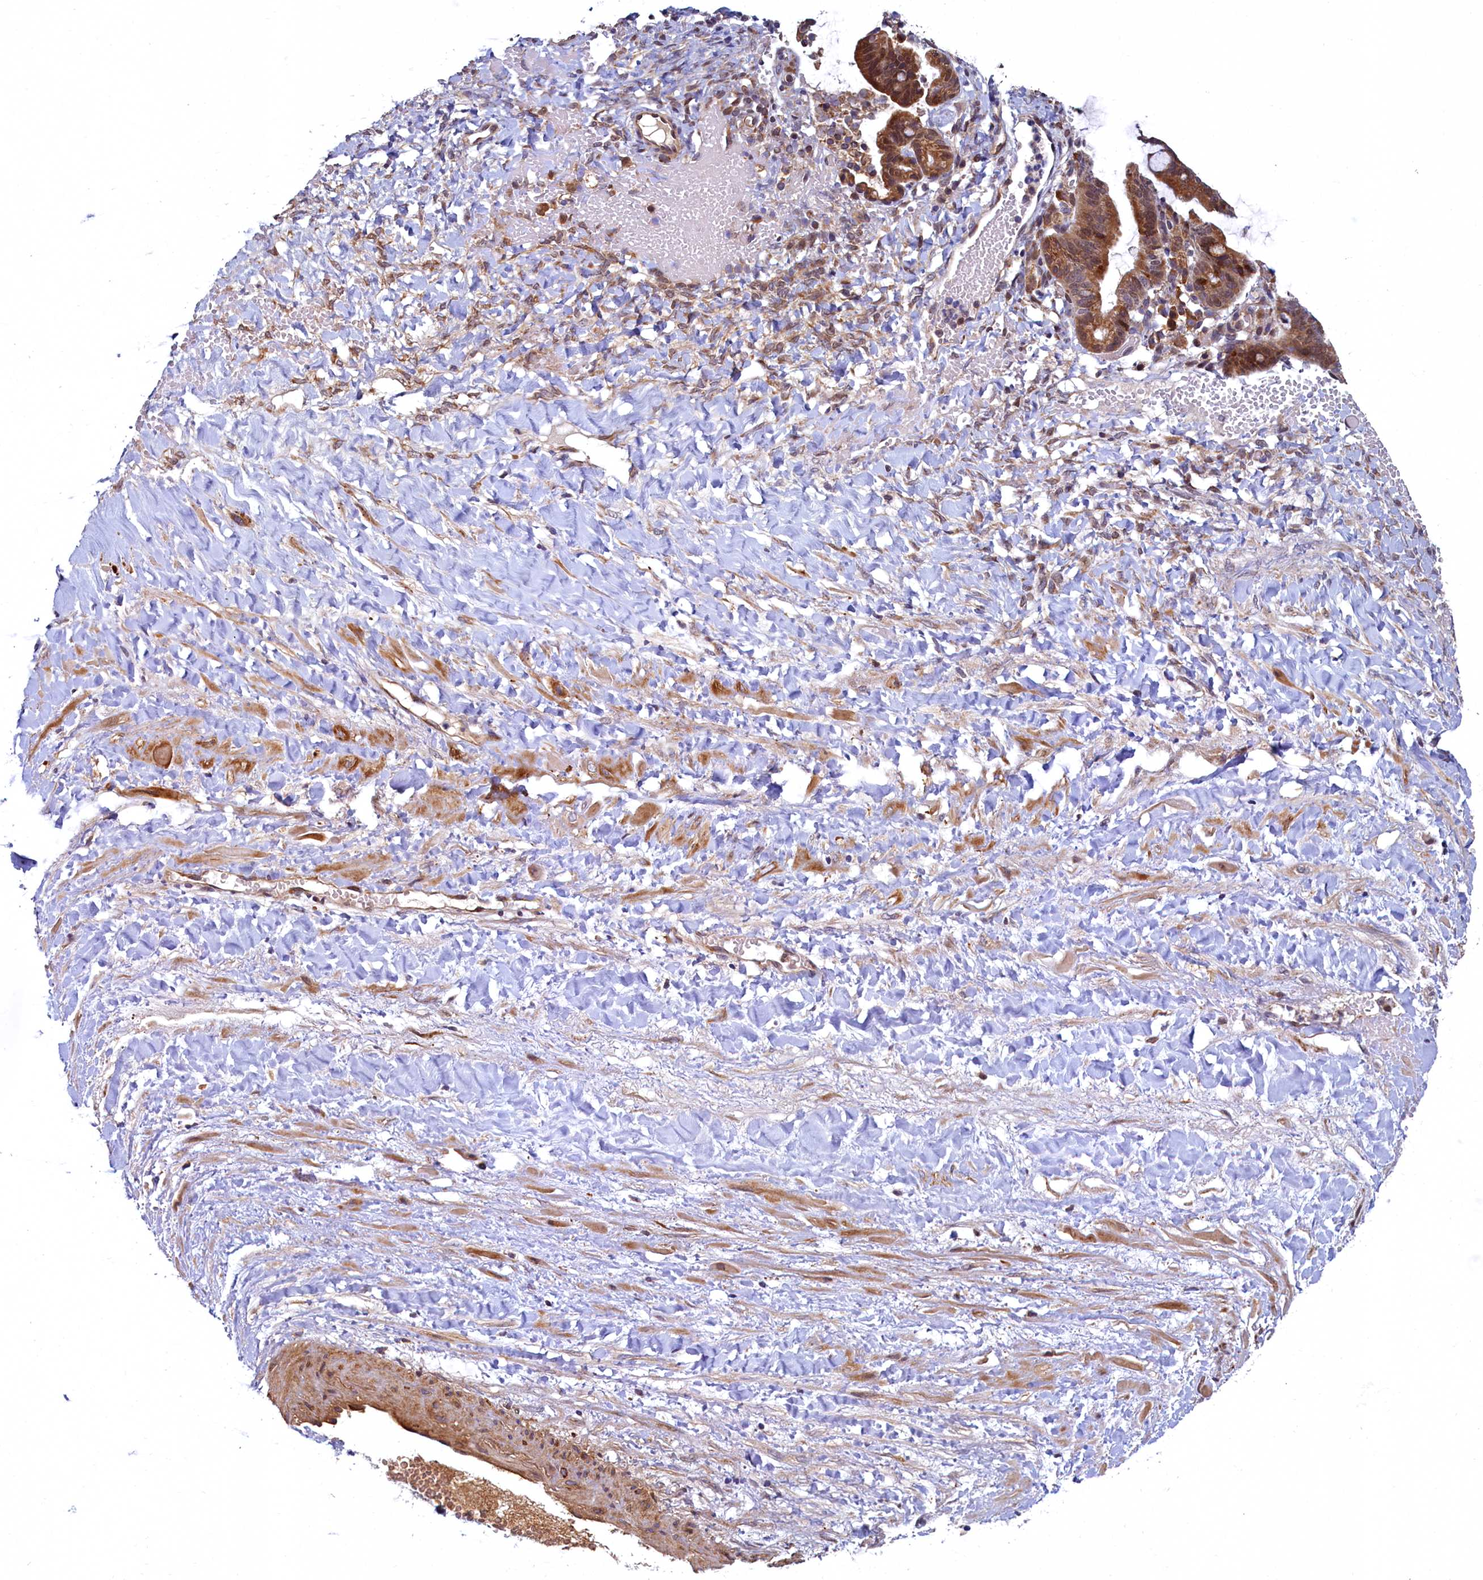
{"staining": {"intensity": "moderate", "quantity": ">75%", "location": "cytoplasmic/membranous,nuclear"}, "tissue": "ovarian cancer", "cell_type": "Tumor cells", "image_type": "cancer", "snomed": [{"axis": "morphology", "description": "Cystadenocarcinoma, mucinous, NOS"}, {"axis": "topography", "description": "Ovary"}], "caption": "Ovarian mucinous cystadenocarcinoma was stained to show a protein in brown. There is medium levels of moderate cytoplasmic/membranous and nuclear expression in about >75% of tumor cells. (Stains: DAB in brown, nuclei in blue, Microscopy: brightfield microscopy at high magnification).", "gene": "SLC16A14", "patient": {"sex": "female", "age": 73}}